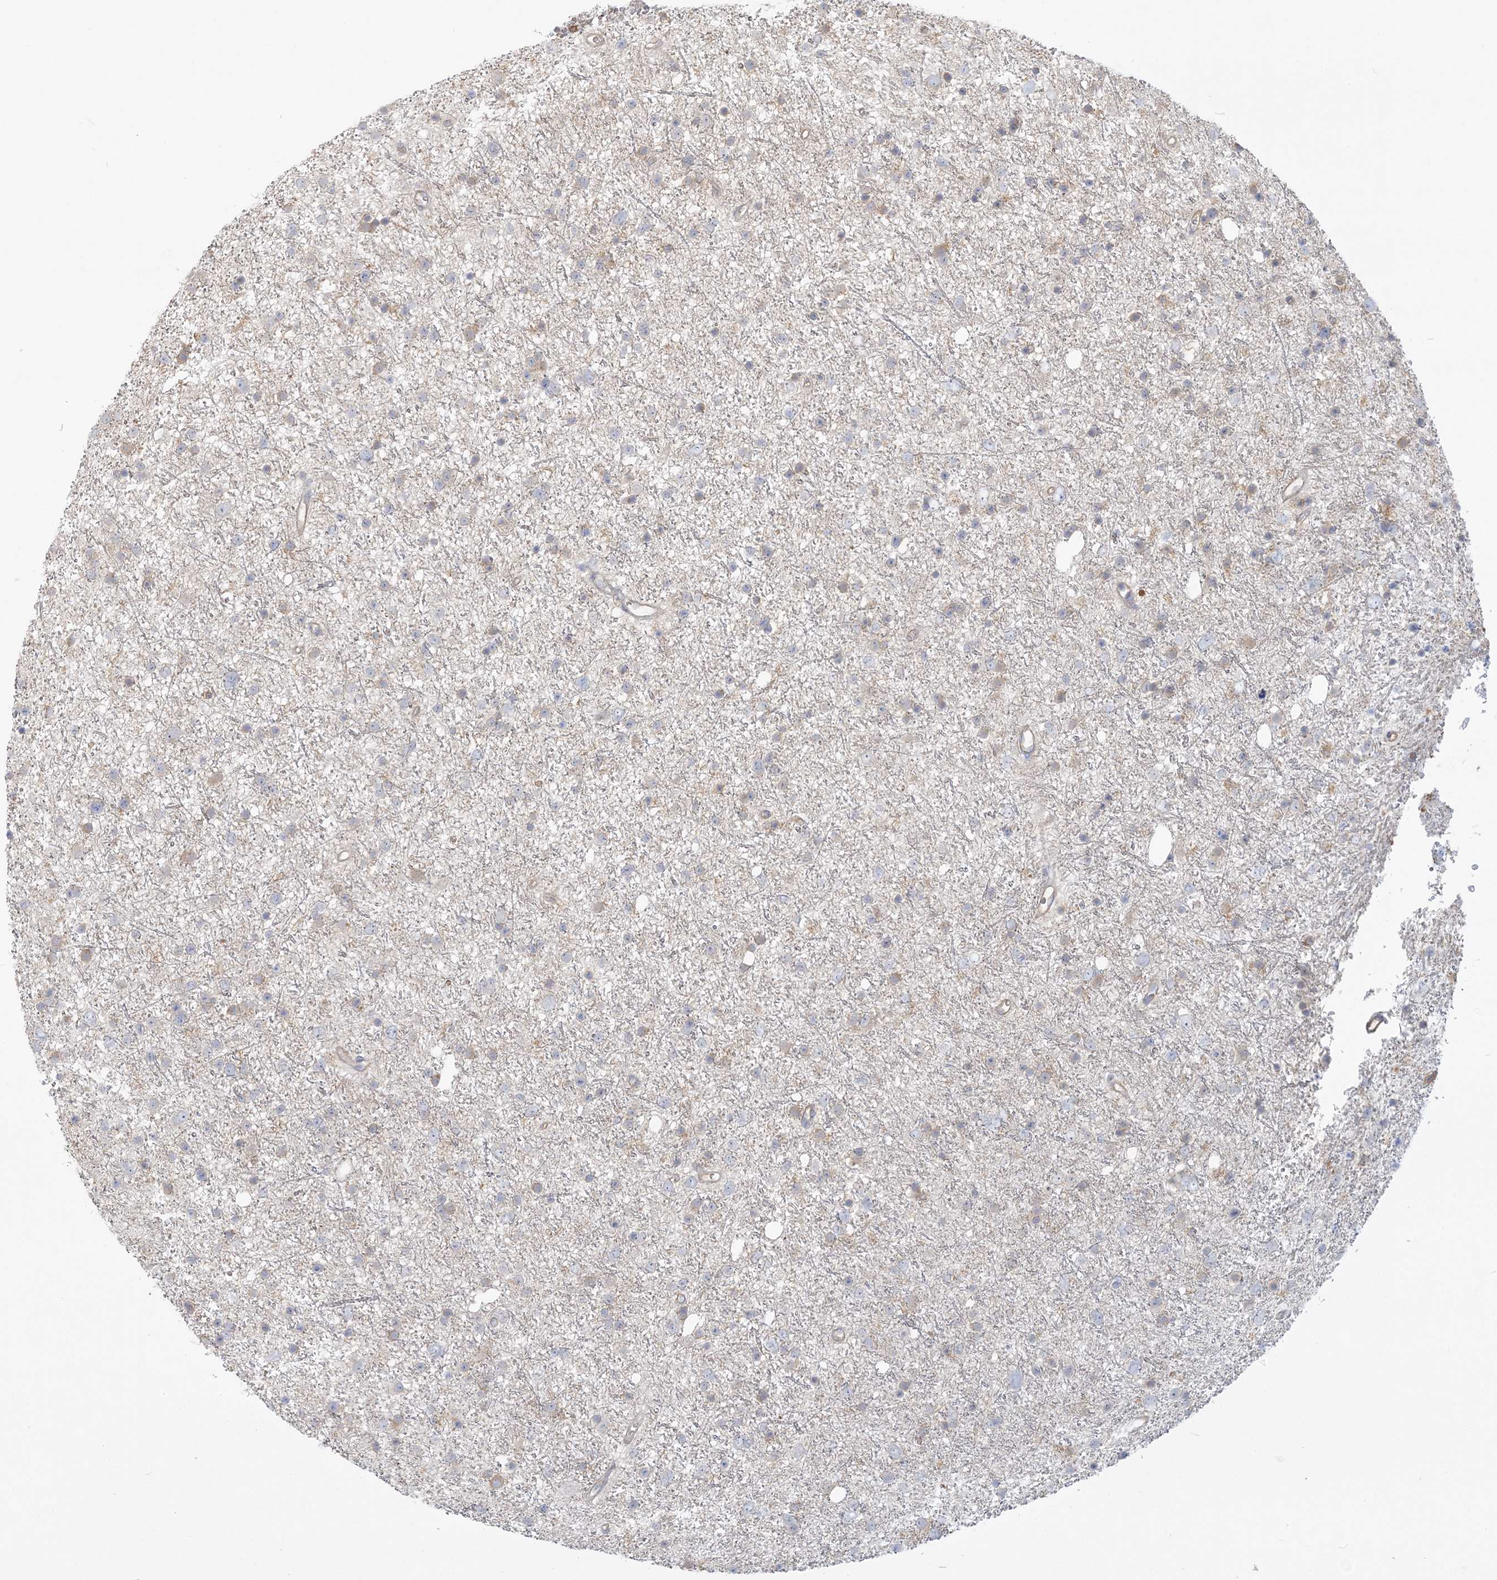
{"staining": {"intensity": "negative", "quantity": "none", "location": "none"}, "tissue": "glioma", "cell_type": "Tumor cells", "image_type": "cancer", "snomed": [{"axis": "morphology", "description": "Glioma, malignant, Low grade"}, {"axis": "topography", "description": "Cerebral cortex"}], "caption": "Human glioma stained for a protein using IHC shows no positivity in tumor cells.", "gene": "ANKS1A", "patient": {"sex": "female", "age": 39}}